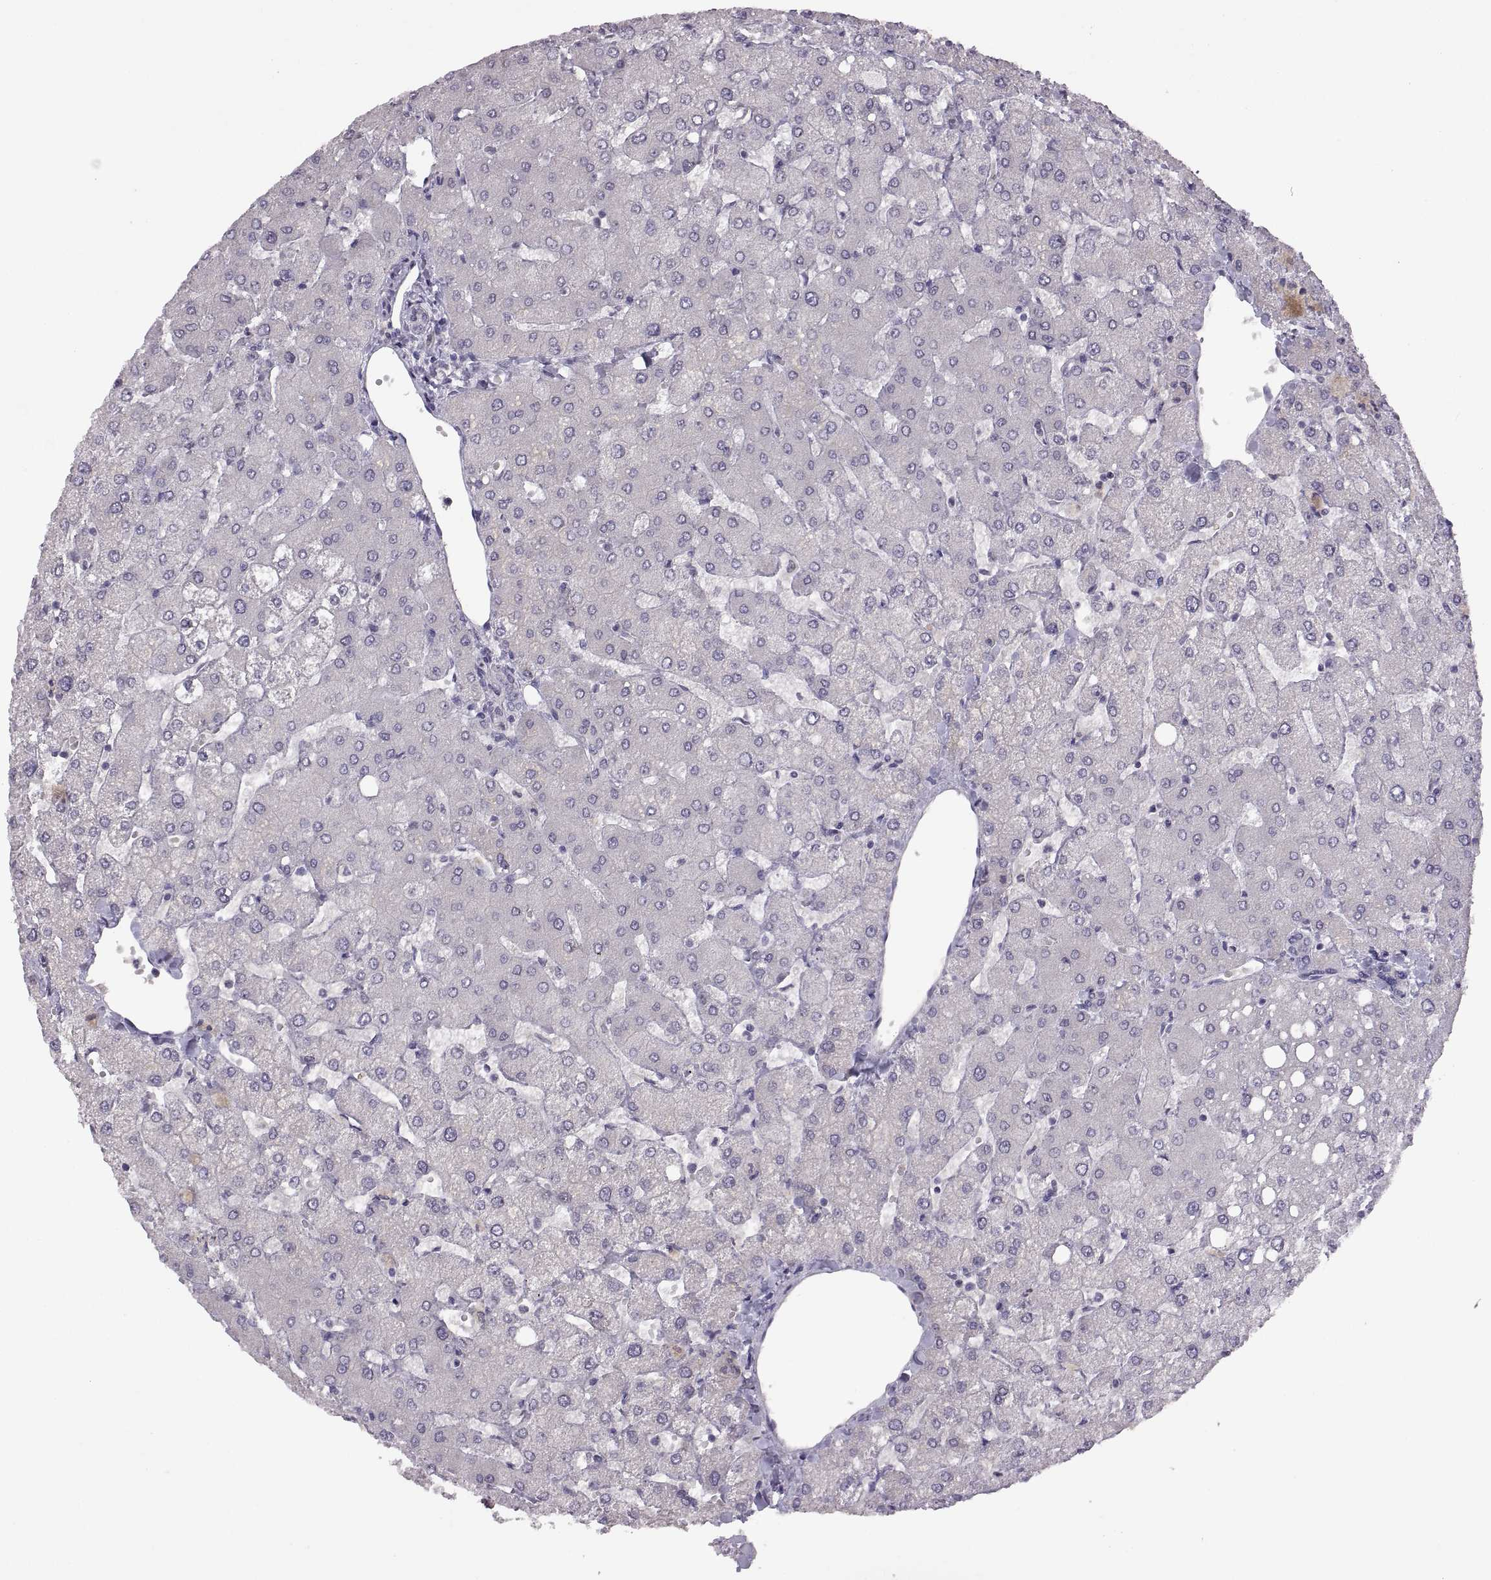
{"staining": {"intensity": "negative", "quantity": "none", "location": "none"}, "tissue": "liver", "cell_type": "Cholangiocytes", "image_type": "normal", "snomed": [{"axis": "morphology", "description": "Normal tissue, NOS"}, {"axis": "topography", "description": "Liver"}], "caption": "This is a photomicrograph of immunohistochemistry (IHC) staining of unremarkable liver, which shows no expression in cholangiocytes. (DAB (3,3'-diaminobenzidine) immunohistochemistry with hematoxylin counter stain).", "gene": "NEK2", "patient": {"sex": "female", "age": 54}}